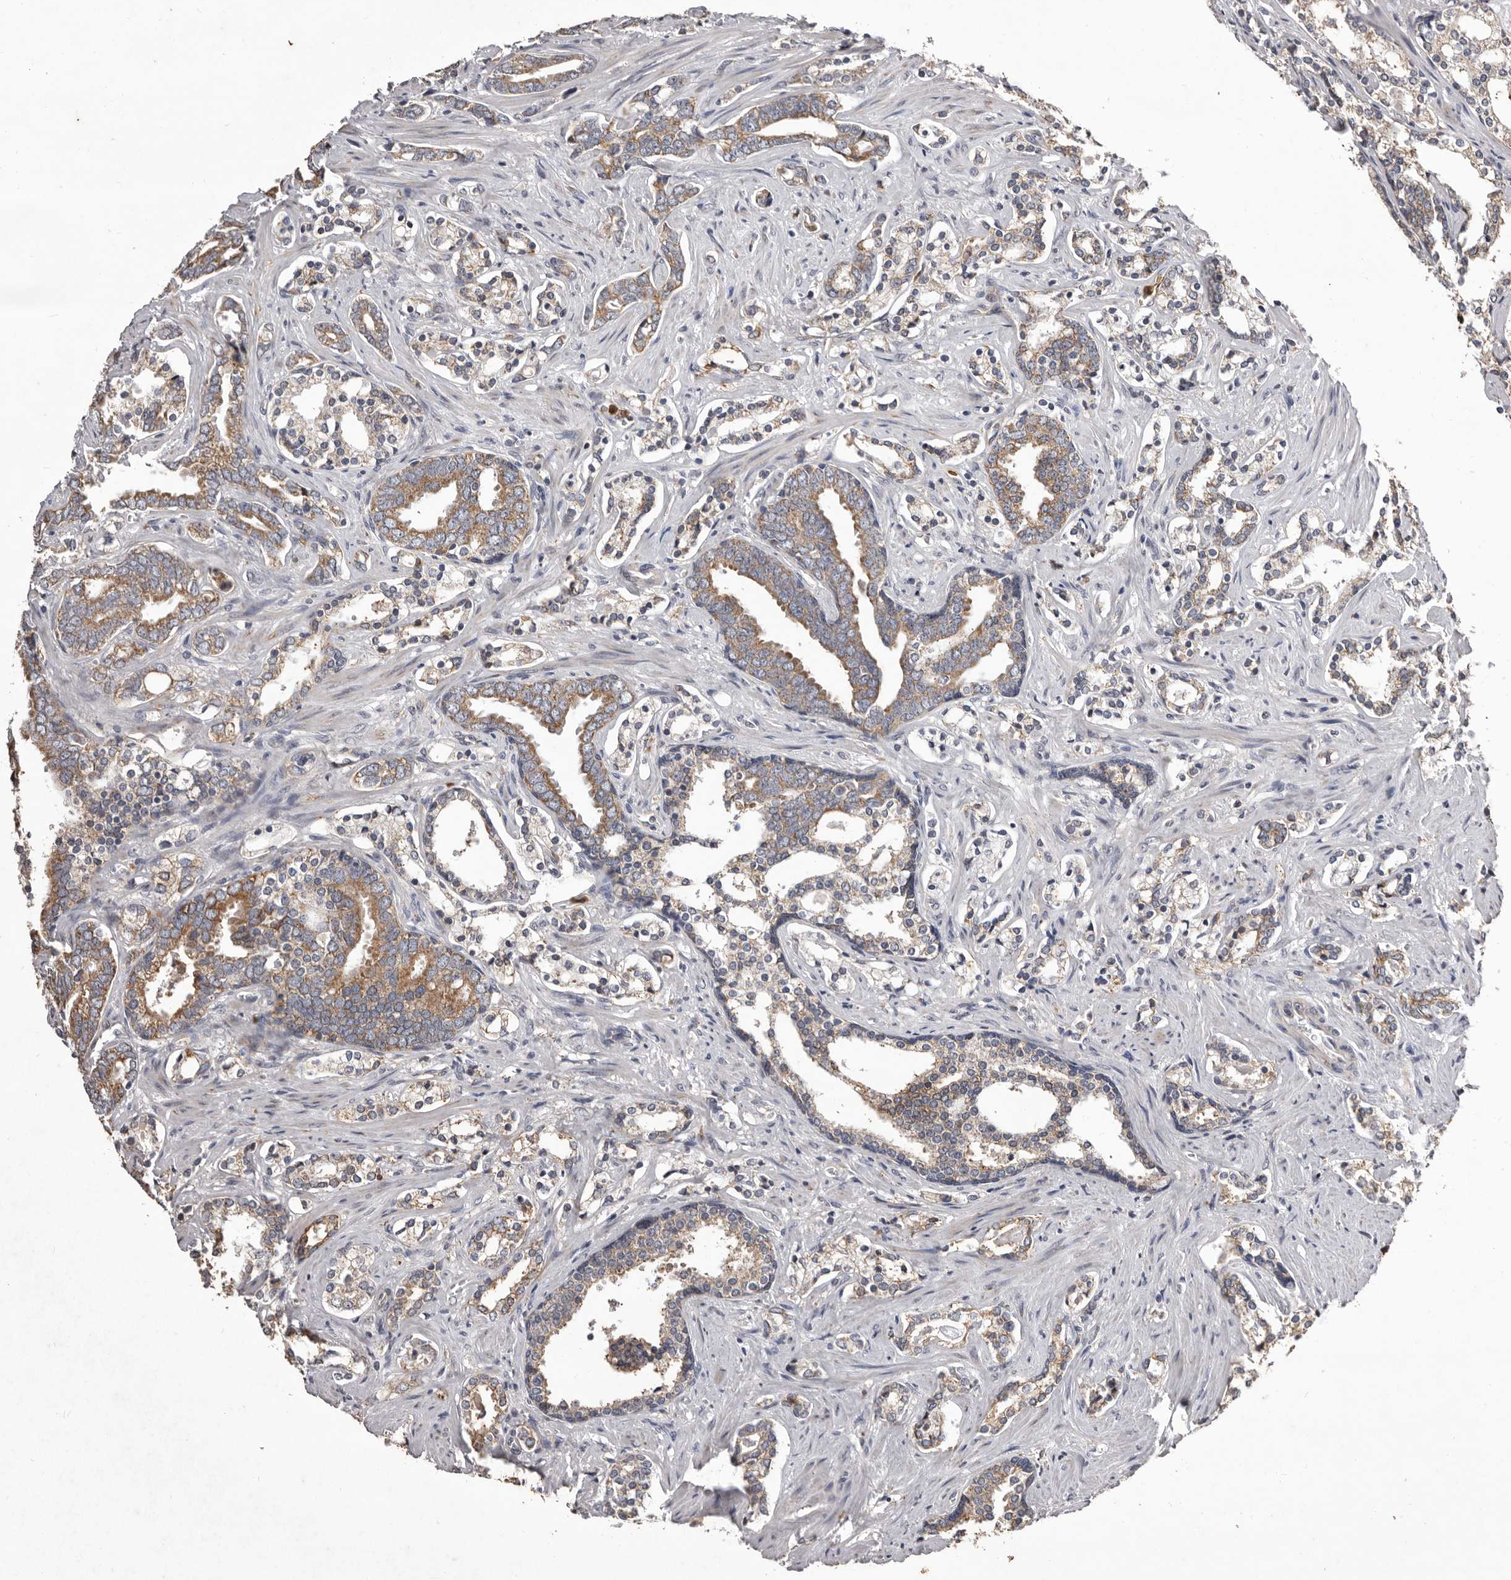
{"staining": {"intensity": "moderate", "quantity": ">75%", "location": "cytoplasmic/membranous"}, "tissue": "prostate cancer", "cell_type": "Tumor cells", "image_type": "cancer", "snomed": [{"axis": "morphology", "description": "Adenocarcinoma, Medium grade"}, {"axis": "topography", "description": "Prostate"}], "caption": "Prostate cancer stained with a brown dye shows moderate cytoplasmic/membranous positive staining in about >75% of tumor cells.", "gene": "CXCL14", "patient": {"sex": "male", "age": 67}}